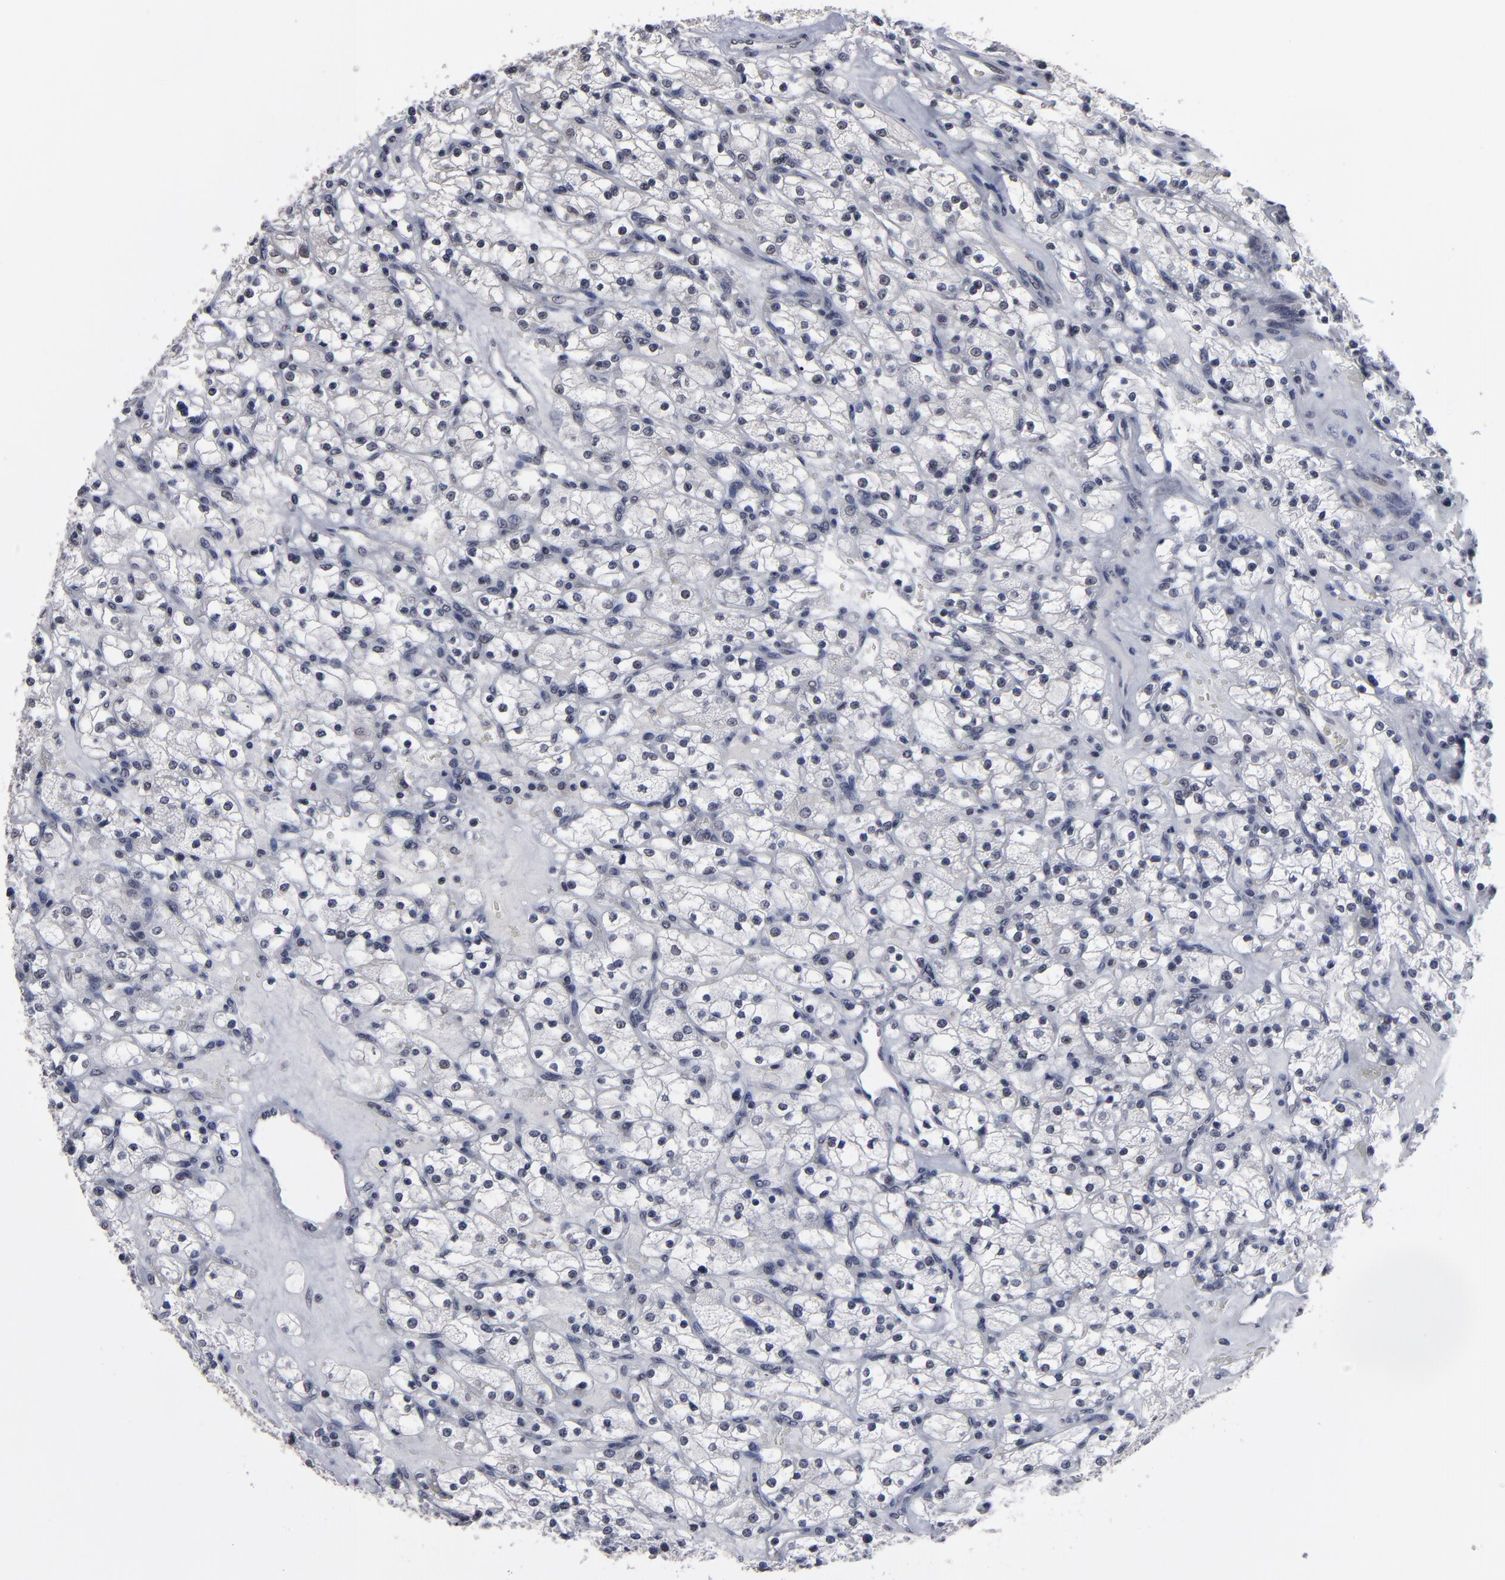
{"staining": {"intensity": "negative", "quantity": "none", "location": "none"}, "tissue": "renal cancer", "cell_type": "Tumor cells", "image_type": "cancer", "snomed": [{"axis": "morphology", "description": "Adenocarcinoma, NOS"}, {"axis": "topography", "description": "Kidney"}], "caption": "This is a image of immunohistochemistry (IHC) staining of renal adenocarcinoma, which shows no expression in tumor cells.", "gene": "SSRP1", "patient": {"sex": "female", "age": 83}}